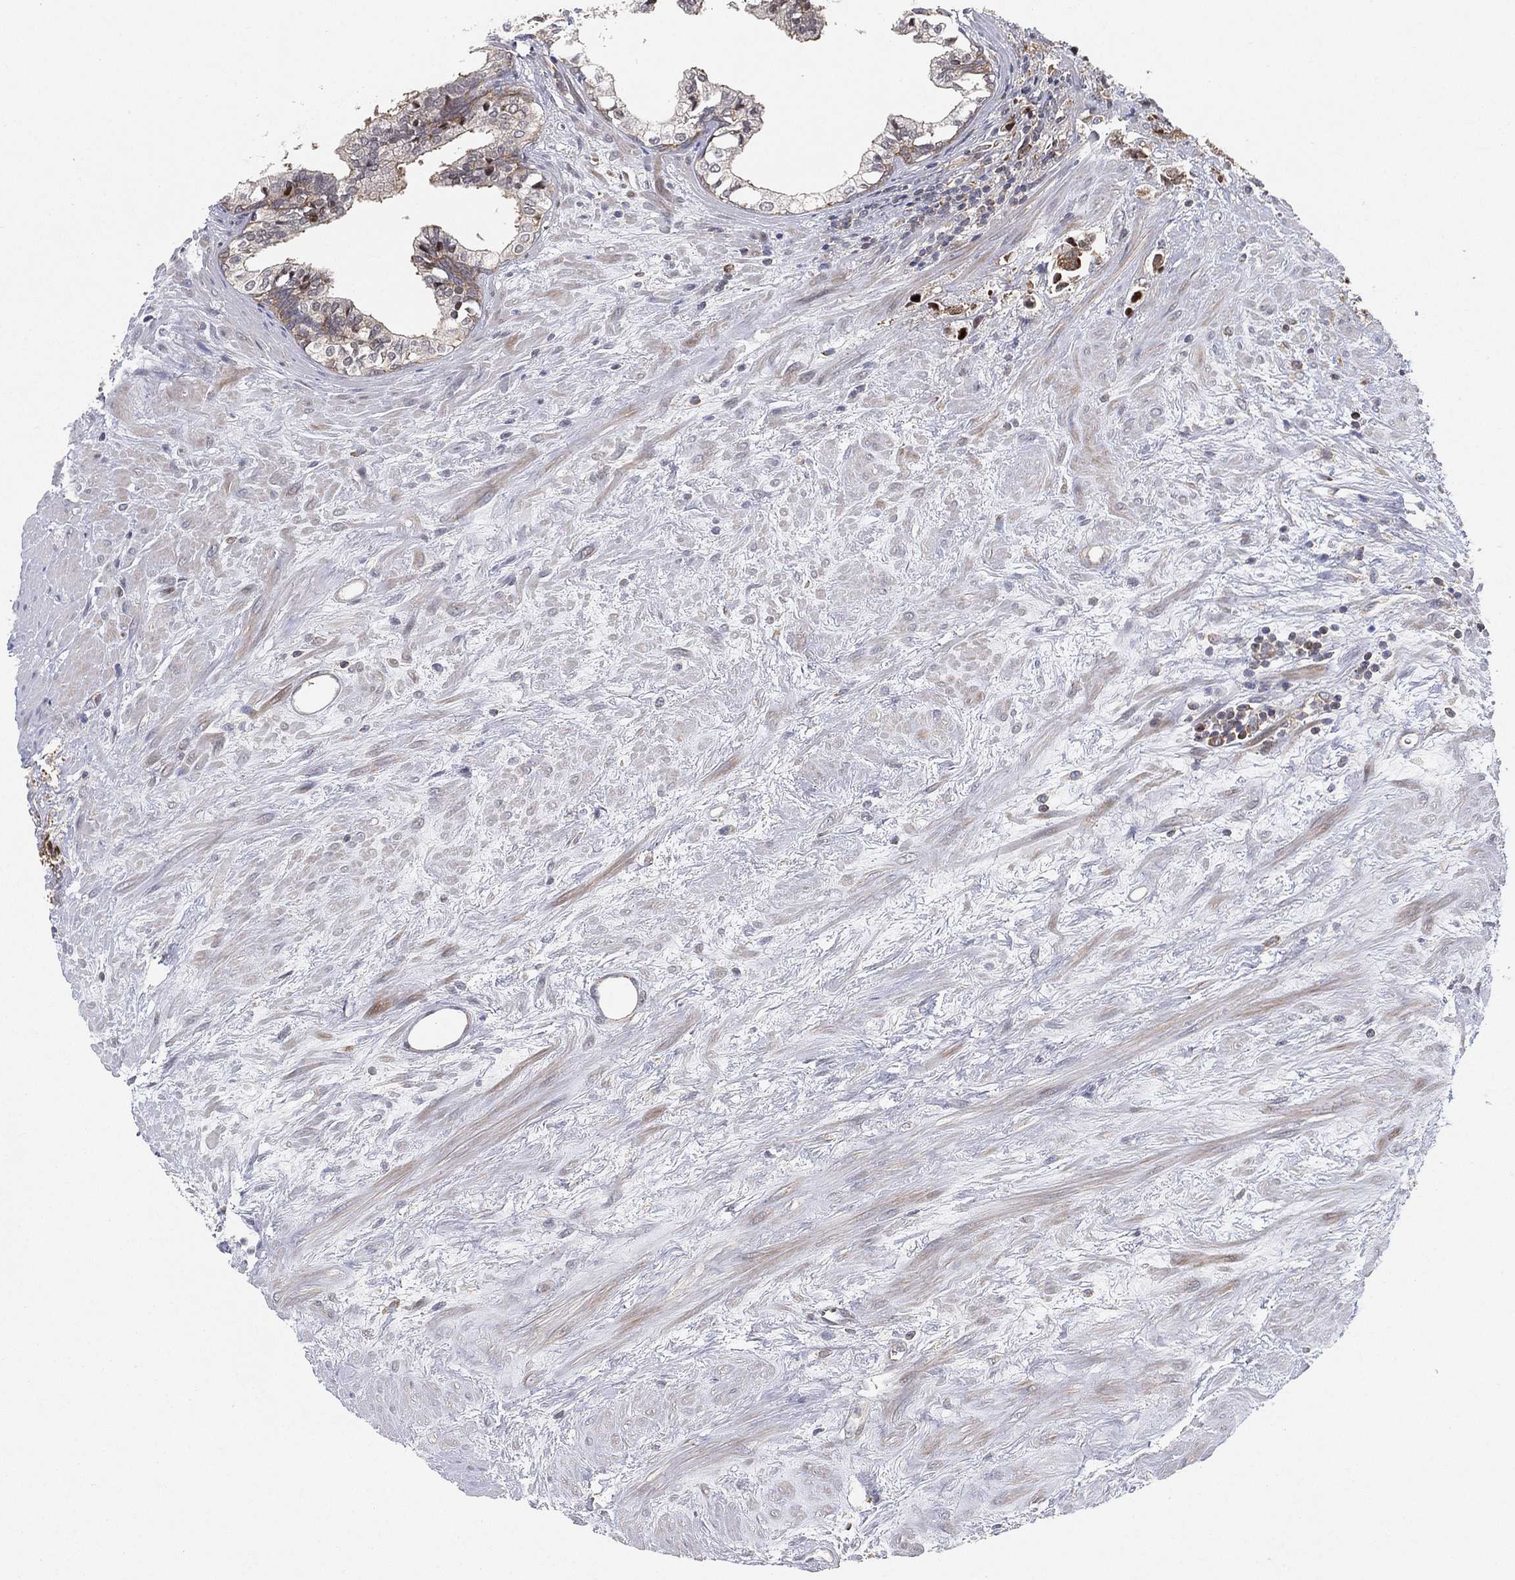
{"staining": {"intensity": "moderate", "quantity": ">75%", "location": "cytoplasmic/membranous"}, "tissue": "prostate cancer", "cell_type": "Tumor cells", "image_type": "cancer", "snomed": [{"axis": "morphology", "description": "Adenocarcinoma, NOS"}, {"axis": "topography", "description": "Prostate and seminal vesicle, NOS"}], "caption": "A histopathology image of human adenocarcinoma (prostate) stained for a protein exhibits moderate cytoplasmic/membranous brown staining in tumor cells.", "gene": "TMTC4", "patient": {"sex": "male", "age": 63}}